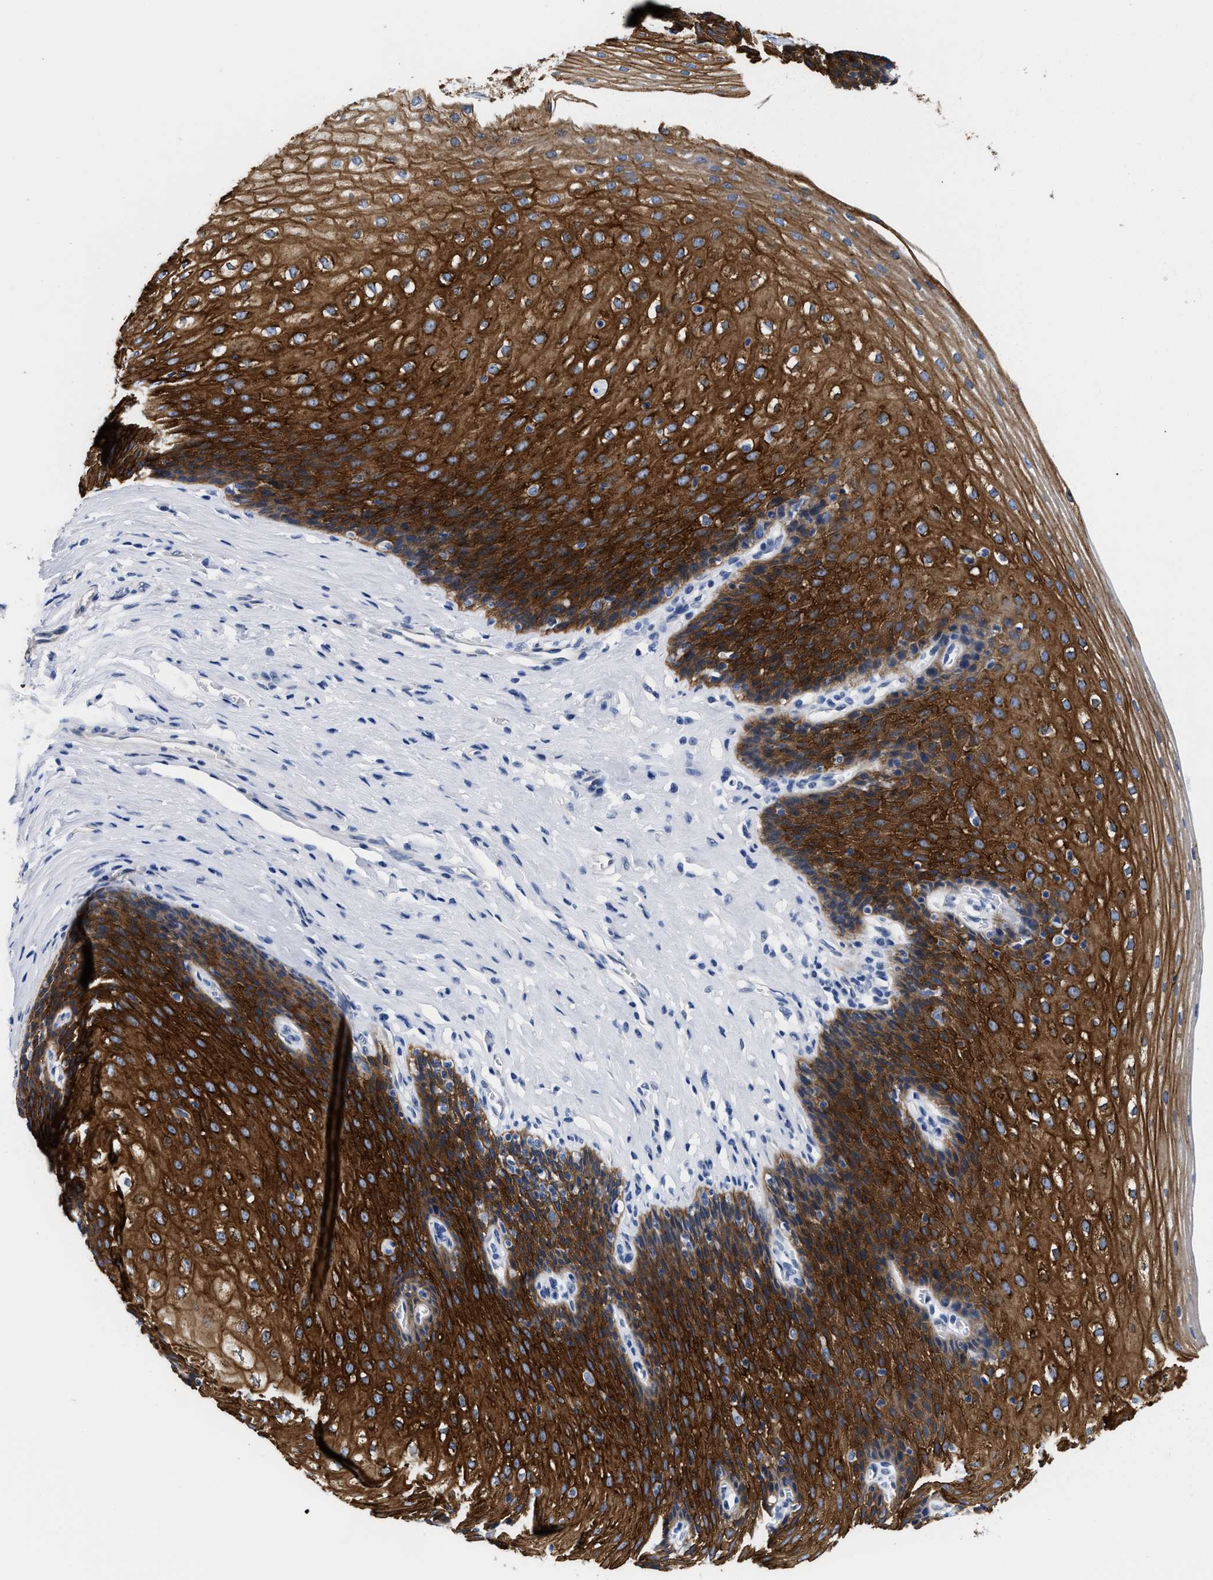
{"staining": {"intensity": "strong", "quantity": ">75%", "location": "cytoplasmic/membranous"}, "tissue": "esophagus", "cell_type": "Squamous epithelial cells", "image_type": "normal", "snomed": [{"axis": "morphology", "description": "Normal tissue, NOS"}, {"axis": "topography", "description": "Esophagus"}], "caption": "Protein analysis of benign esophagus displays strong cytoplasmic/membranous positivity in approximately >75% of squamous epithelial cells. (DAB (3,3'-diaminobenzidine) IHC, brown staining for protein, blue staining for nuclei).", "gene": "TRIM29", "patient": {"sex": "female", "age": 61}}